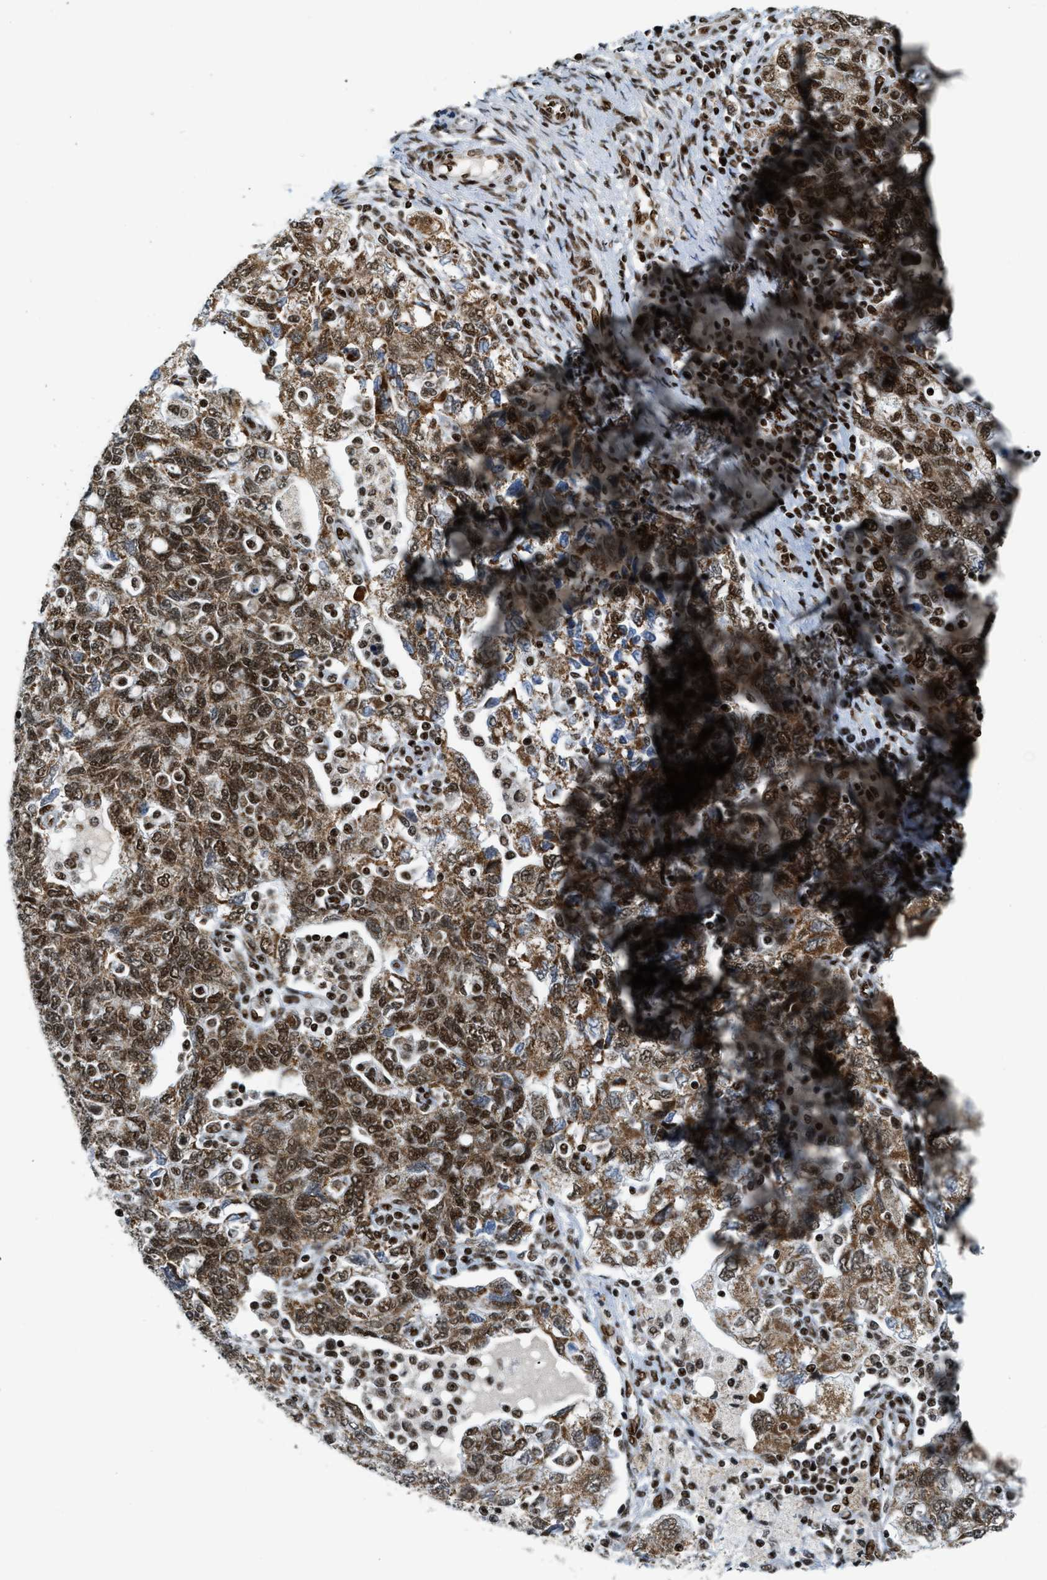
{"staining": {"intensity": "moderate", "quantity": ">75%", "location": "cytoplasmic/membranous,nuclear"}, "tissue": "ovarian cancer", "cell_type": "Tumor cells", "image_type": "cancer", "snomed": [{"axis": "morphology", "description": "Carcinoma, NOS"}, {"axis": "morphology", "description": "Cystadenocarcinoma, serous, NOS"}, {"axis": "topography", "description": "Ovary"}], "caption": "Brown immunohistochemical staining in human ovarian serous cystadenocarcinoma reveals moderate cytoplasmic/membranous and nuclear staining in about >75% of tumor cells.", "gene": "GABPB1", "patient": {"sex": "female", "age": 69}}